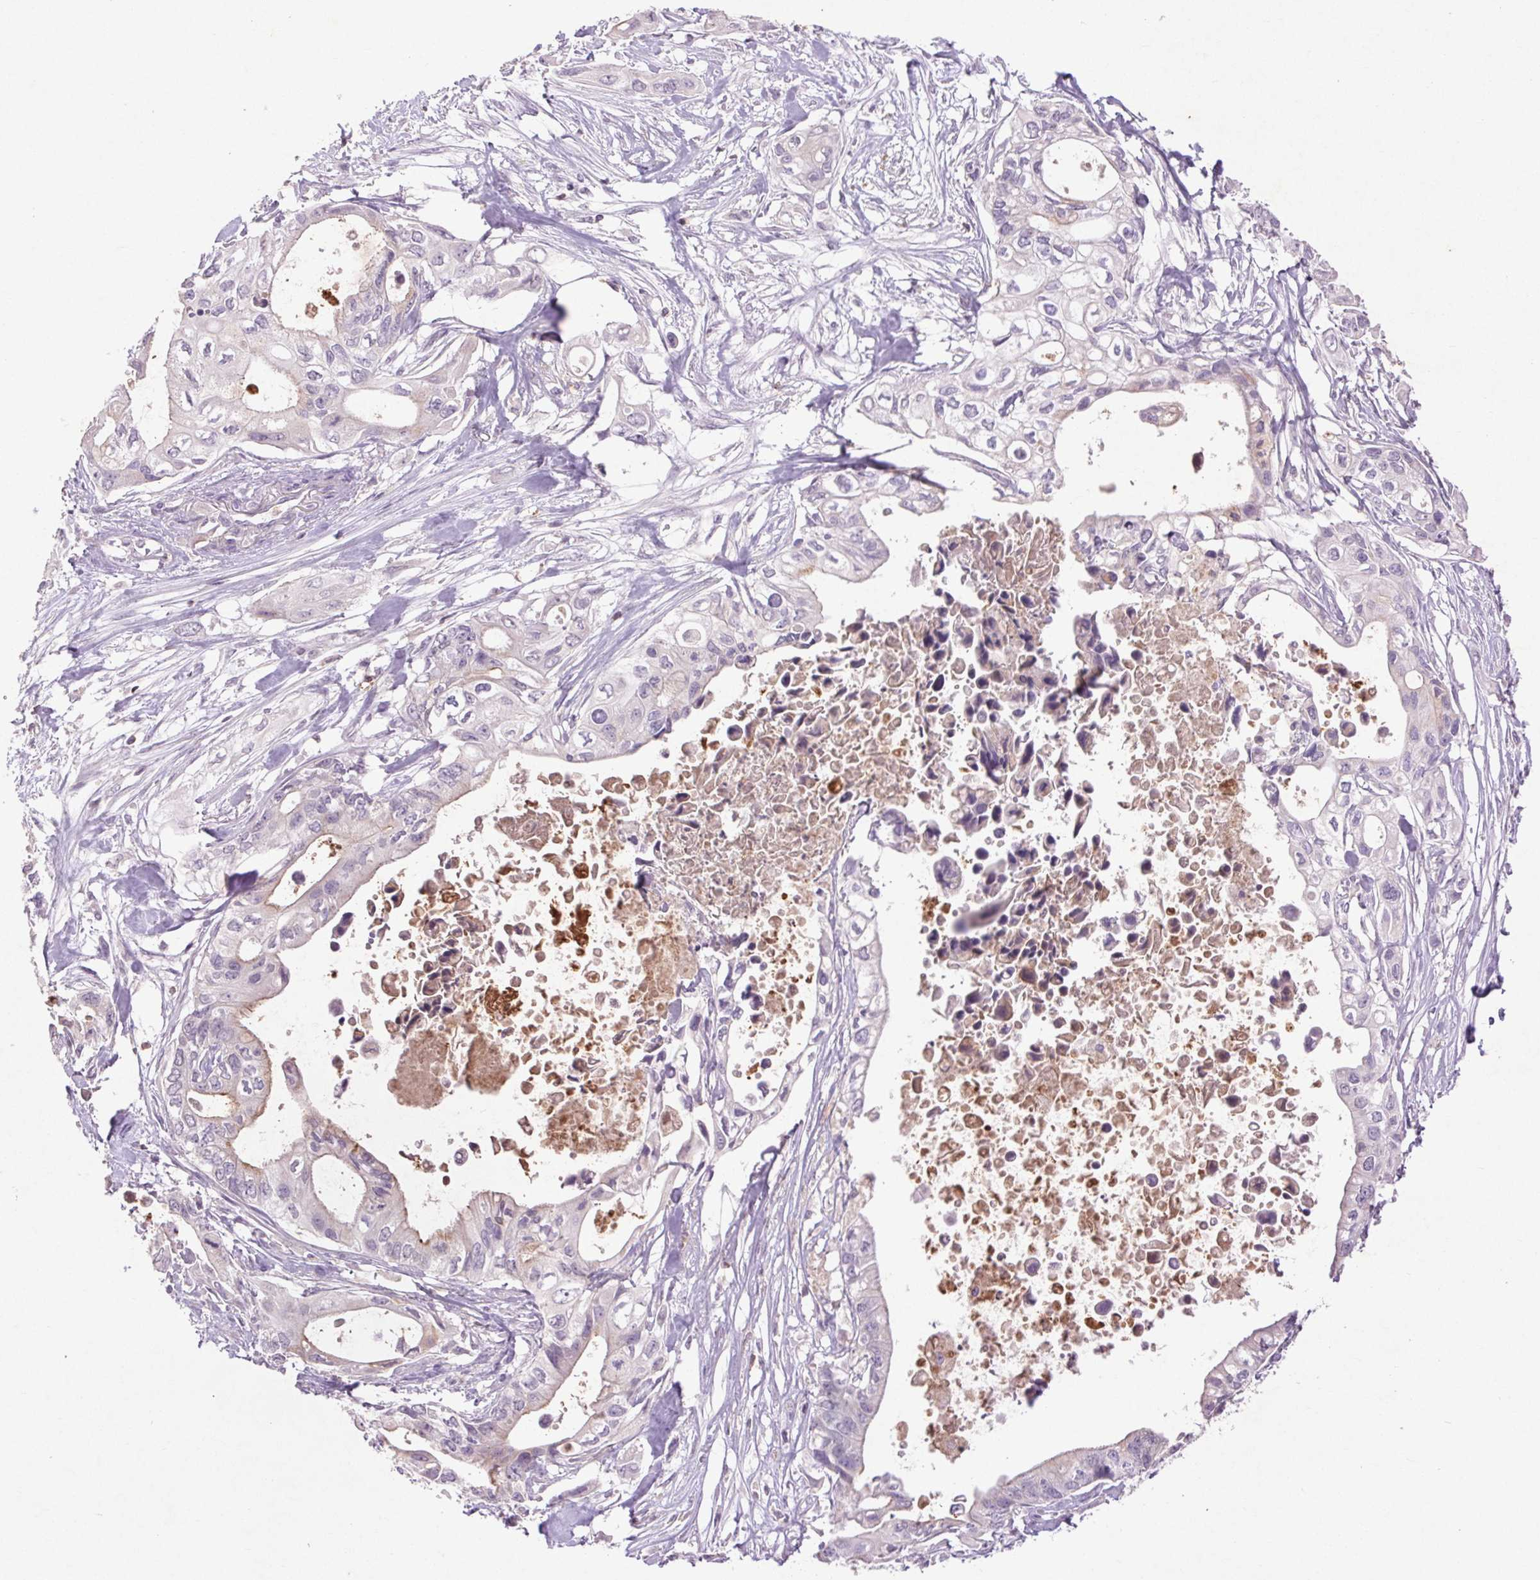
{"staining": {"intensity": "negative", "quantity": "none", "location": "none"}, "tissue": "pancreatic cancer", "cell_type": "Tumor cells", "image_type": "cancer", "snomed": [{"axis": "morphology", "description": "Adenocarcinoma, NOS"}, {"axis": "topography", "description": "Pancreas"}], "caption": "DAB immunohistochemical staining of human pancreatic cancer exhibits no significant staining in tumor cells.", "gene": "FNDC7", "patient": {"sex": "female", "age": 63}}